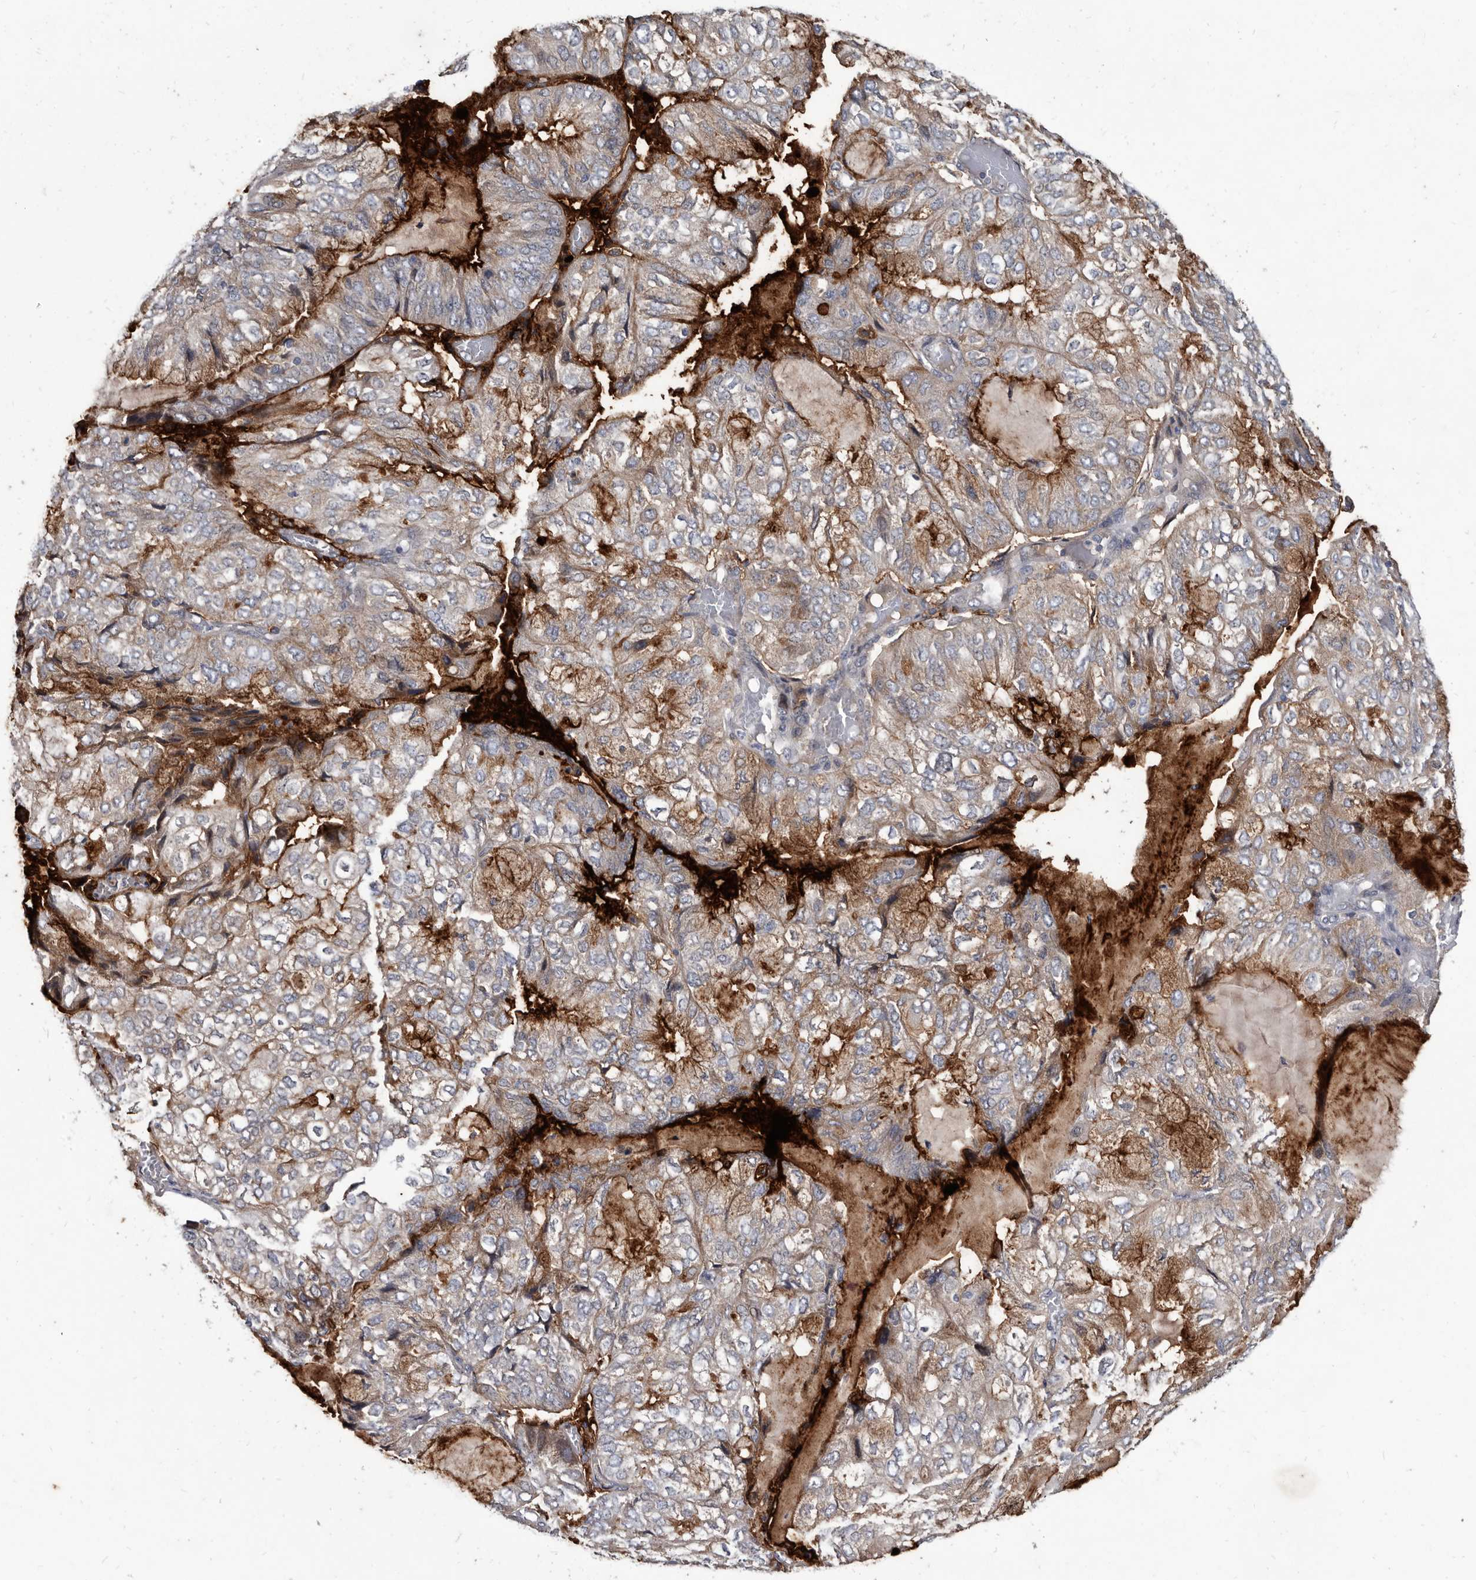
{"staining": {"intensity": "strong", "quantity": "<25%", "location": "cytoplasmic/membranous"}, "tissue": "endometrial cancer", "cell_type": "Tumor cells", "image_type": "cancer", "snomed": [{"axis": "morphology", "description": "Adenocarcinoma, NOS"}, {"axis": "topography", "description": "Endometrium"}], "caption": "A photomicrograph of endometrial adenocarcinoma stained for a protein displays strong cytoplasmic/membranous brown staining in tumor cells.", "gene": "PROM1", "patient": {"sex": "female", "age": 81}}